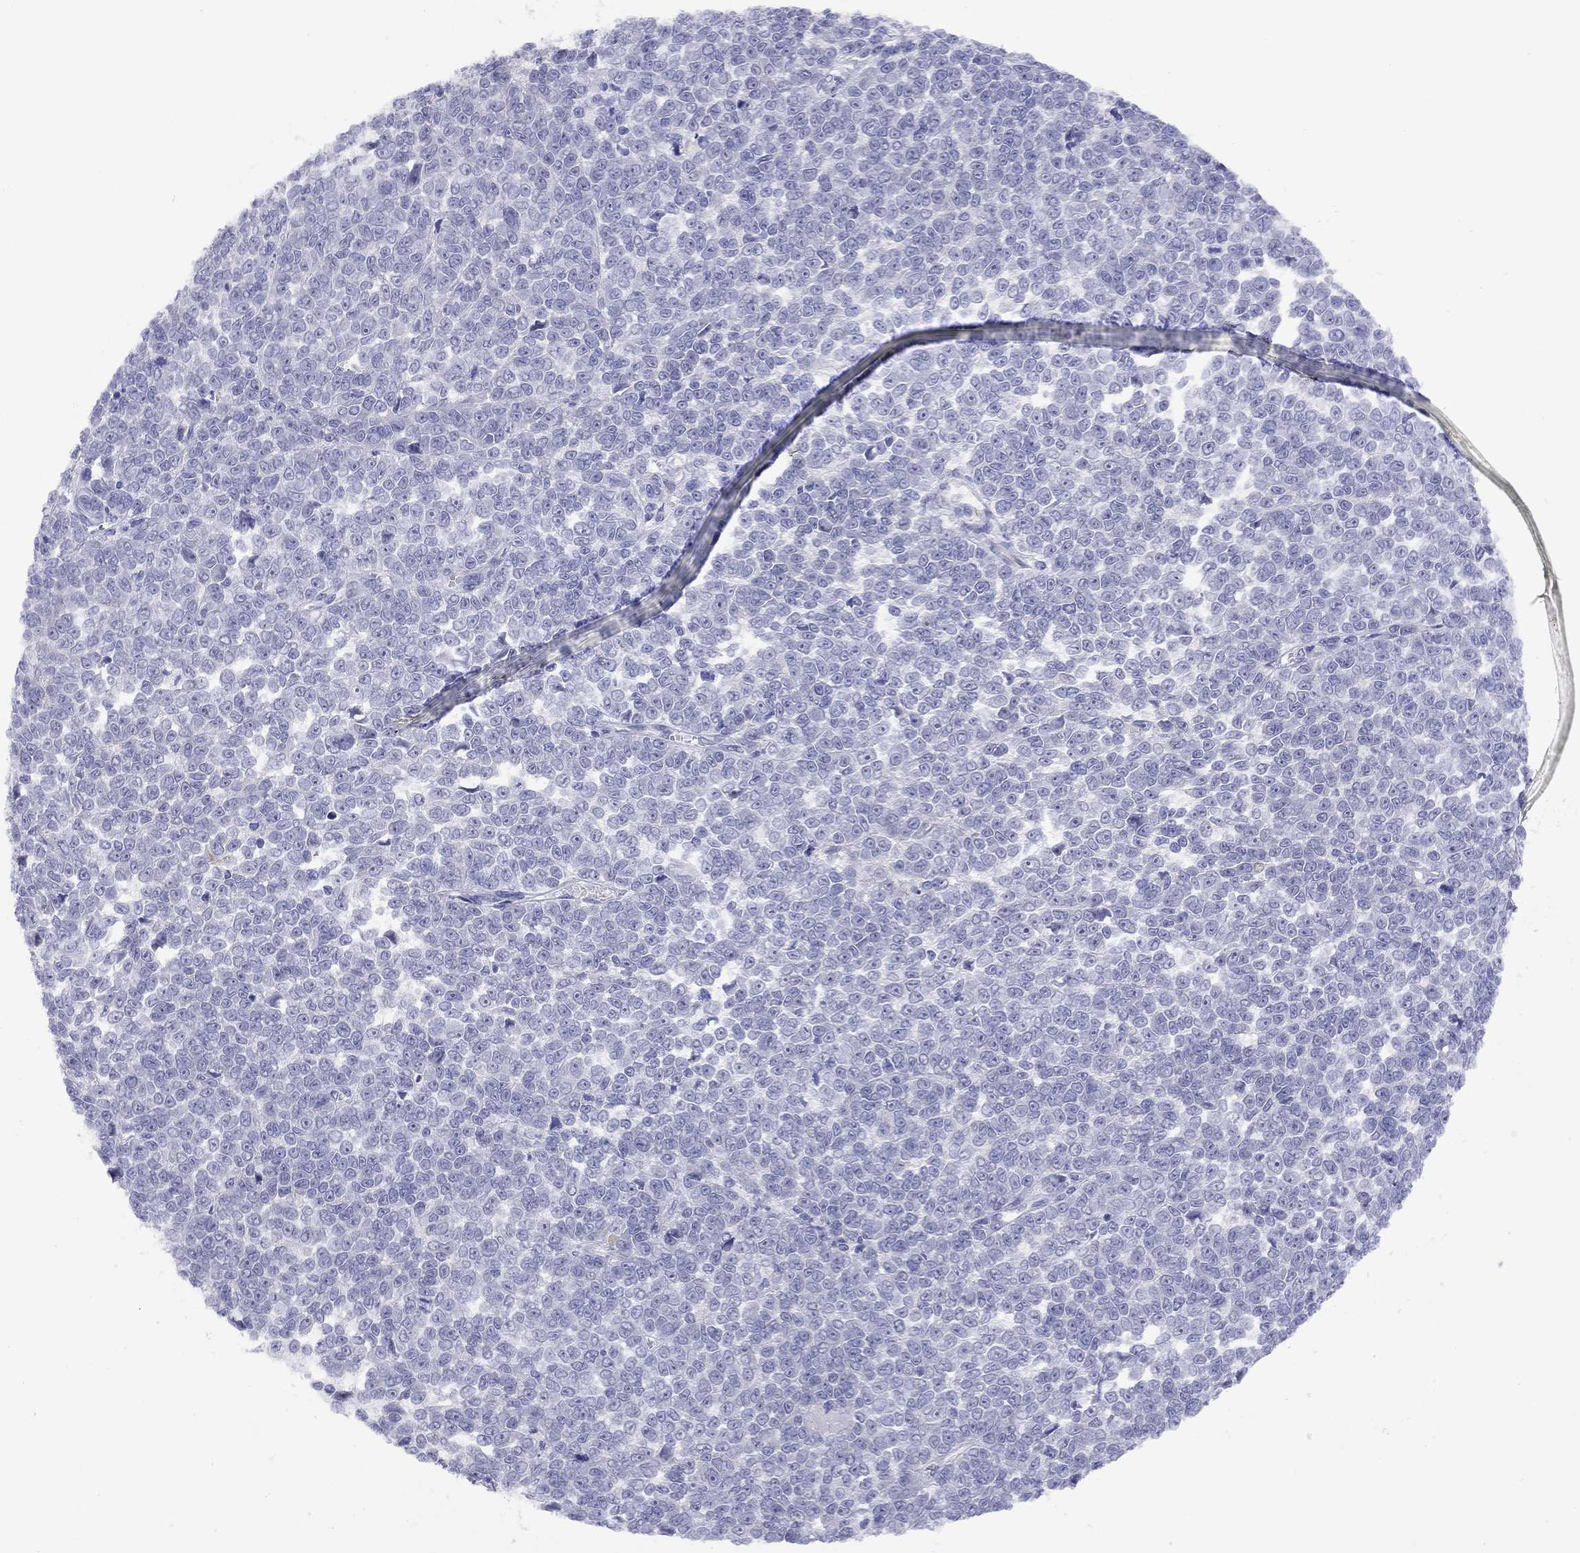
{"staining": {"intensity": "negative", "quantity": "none", "location": "none"}, "tissue": "melanoma", "cell_type": "Tumor cells", "image_type": "cancer", "snomed": [{"axis": "morphology", "description": "Malignant melanoma, NOS"}, {"axis": "topography", "description": "Skin"}], "caption": "This is an IHC photomicrograph of human melanoma. There is no positivity in tumor cells.", "gene": "CMYA5", "patient": {"sex": "female", "age": 95}}